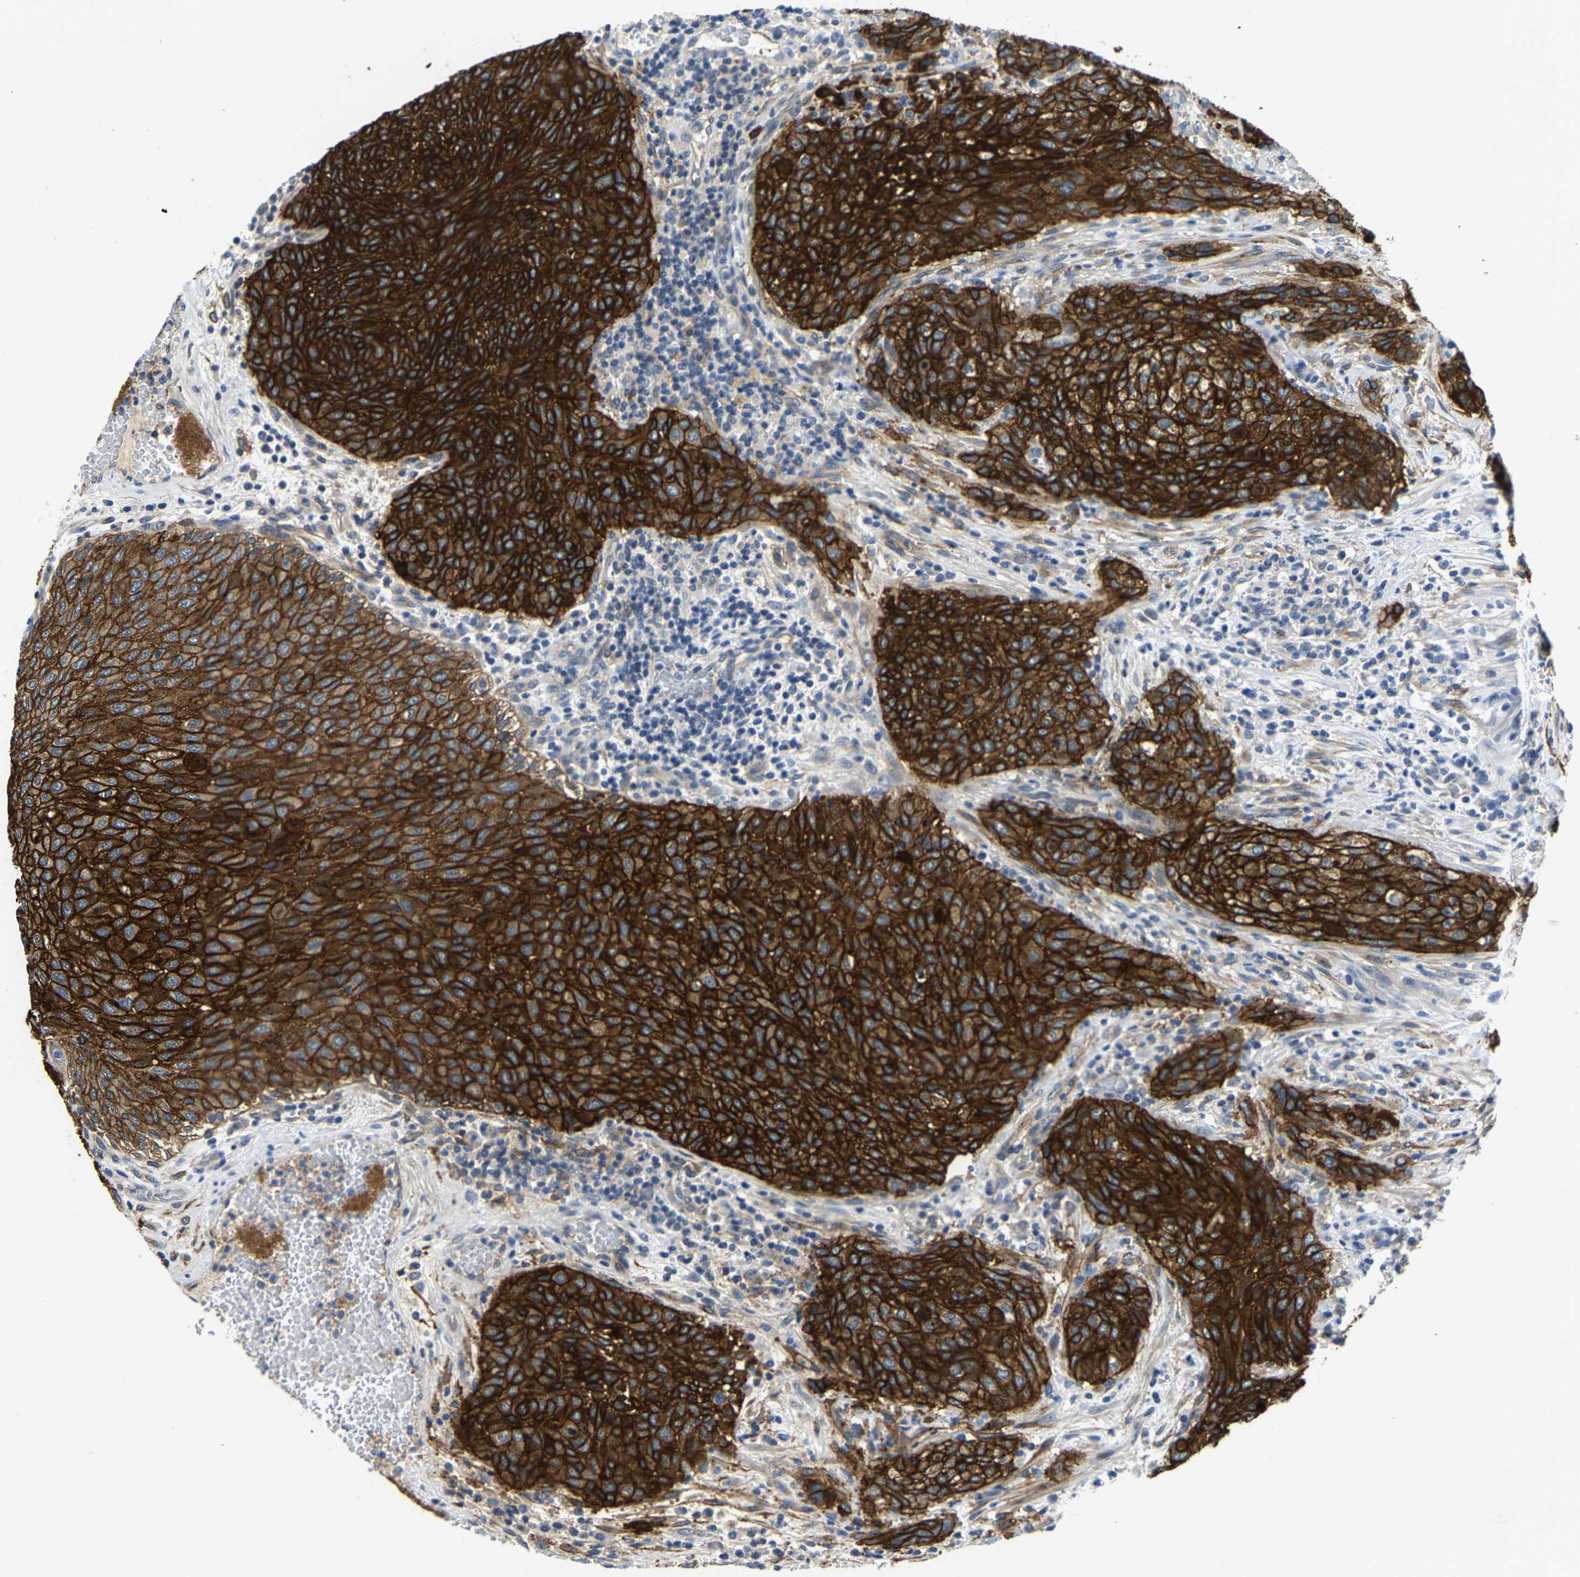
{"staining": {"intensity": "strong", "quantity": ">75%", "location": "cytoplasmic/membranous"}, "tissue": "urothelial cancer", "cell_type": "Tumor cells", "image_type": "cancer", "snomed": [{"axis": "morphology", "description": "Urothelial carcinoma, Low grade"}, {"axis": "morphology", "description": "Urothelial carcinoma, High grade"}, {"axis": "topography", "description": "Urinary bladder"}], "caption": "Strong cytoplasmic/membranous positivity is present in about >75% of tumor cells in urothelial cancer.", "gene": "ITGA2", "patient": {"sex": "male", "age": 35}}